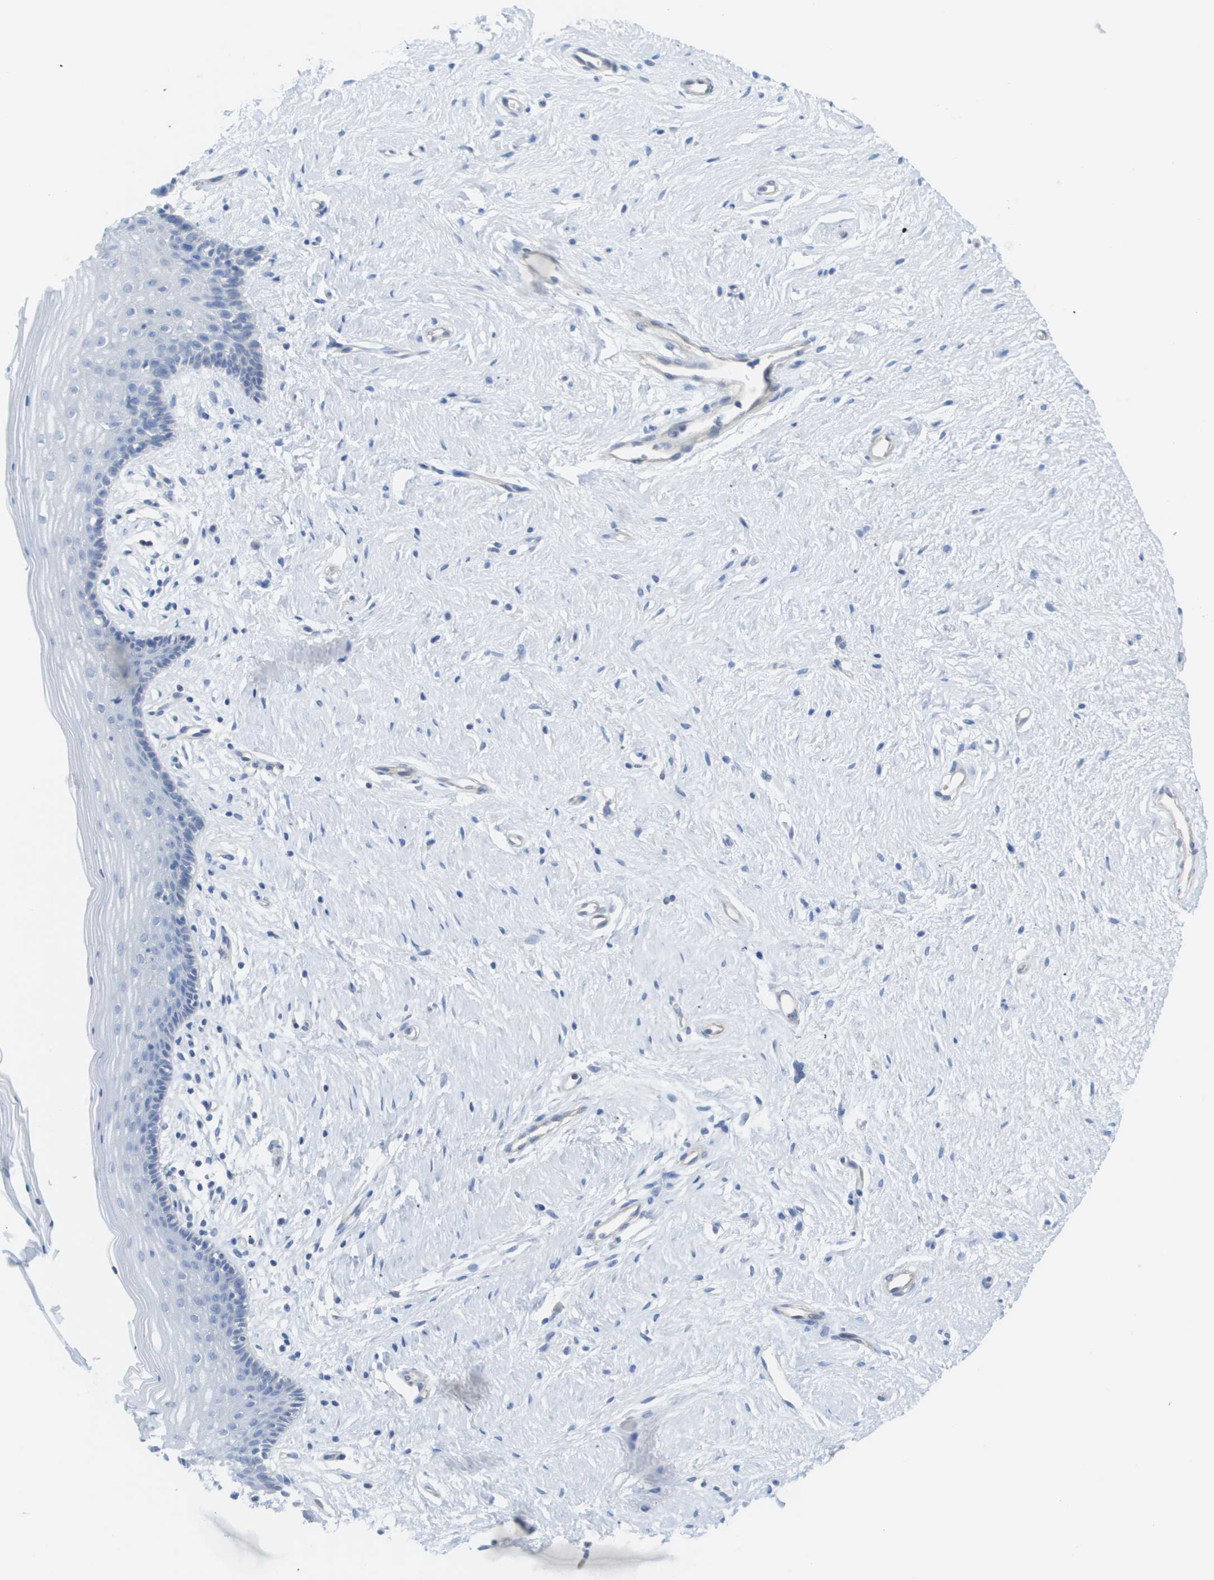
{"staining": {"intensity": "negative", "quantity": "none", "location": "none"}, "tissue": "vagina", "cell_type": "Squamous epithelial cells", "image_type": "normal", "snomed": [{"axis": "morphology", "description": "Normal tissue, NOS"}, {"axis": "topography", "description": "Vagina"}], "caption": "An immunohistochemistry image of unremarkable vagina is shown. There is no staining in squamous epithelial cells of vagina.", "gene": "MYL3", "patient": {"sex": "female", "age": 44}}